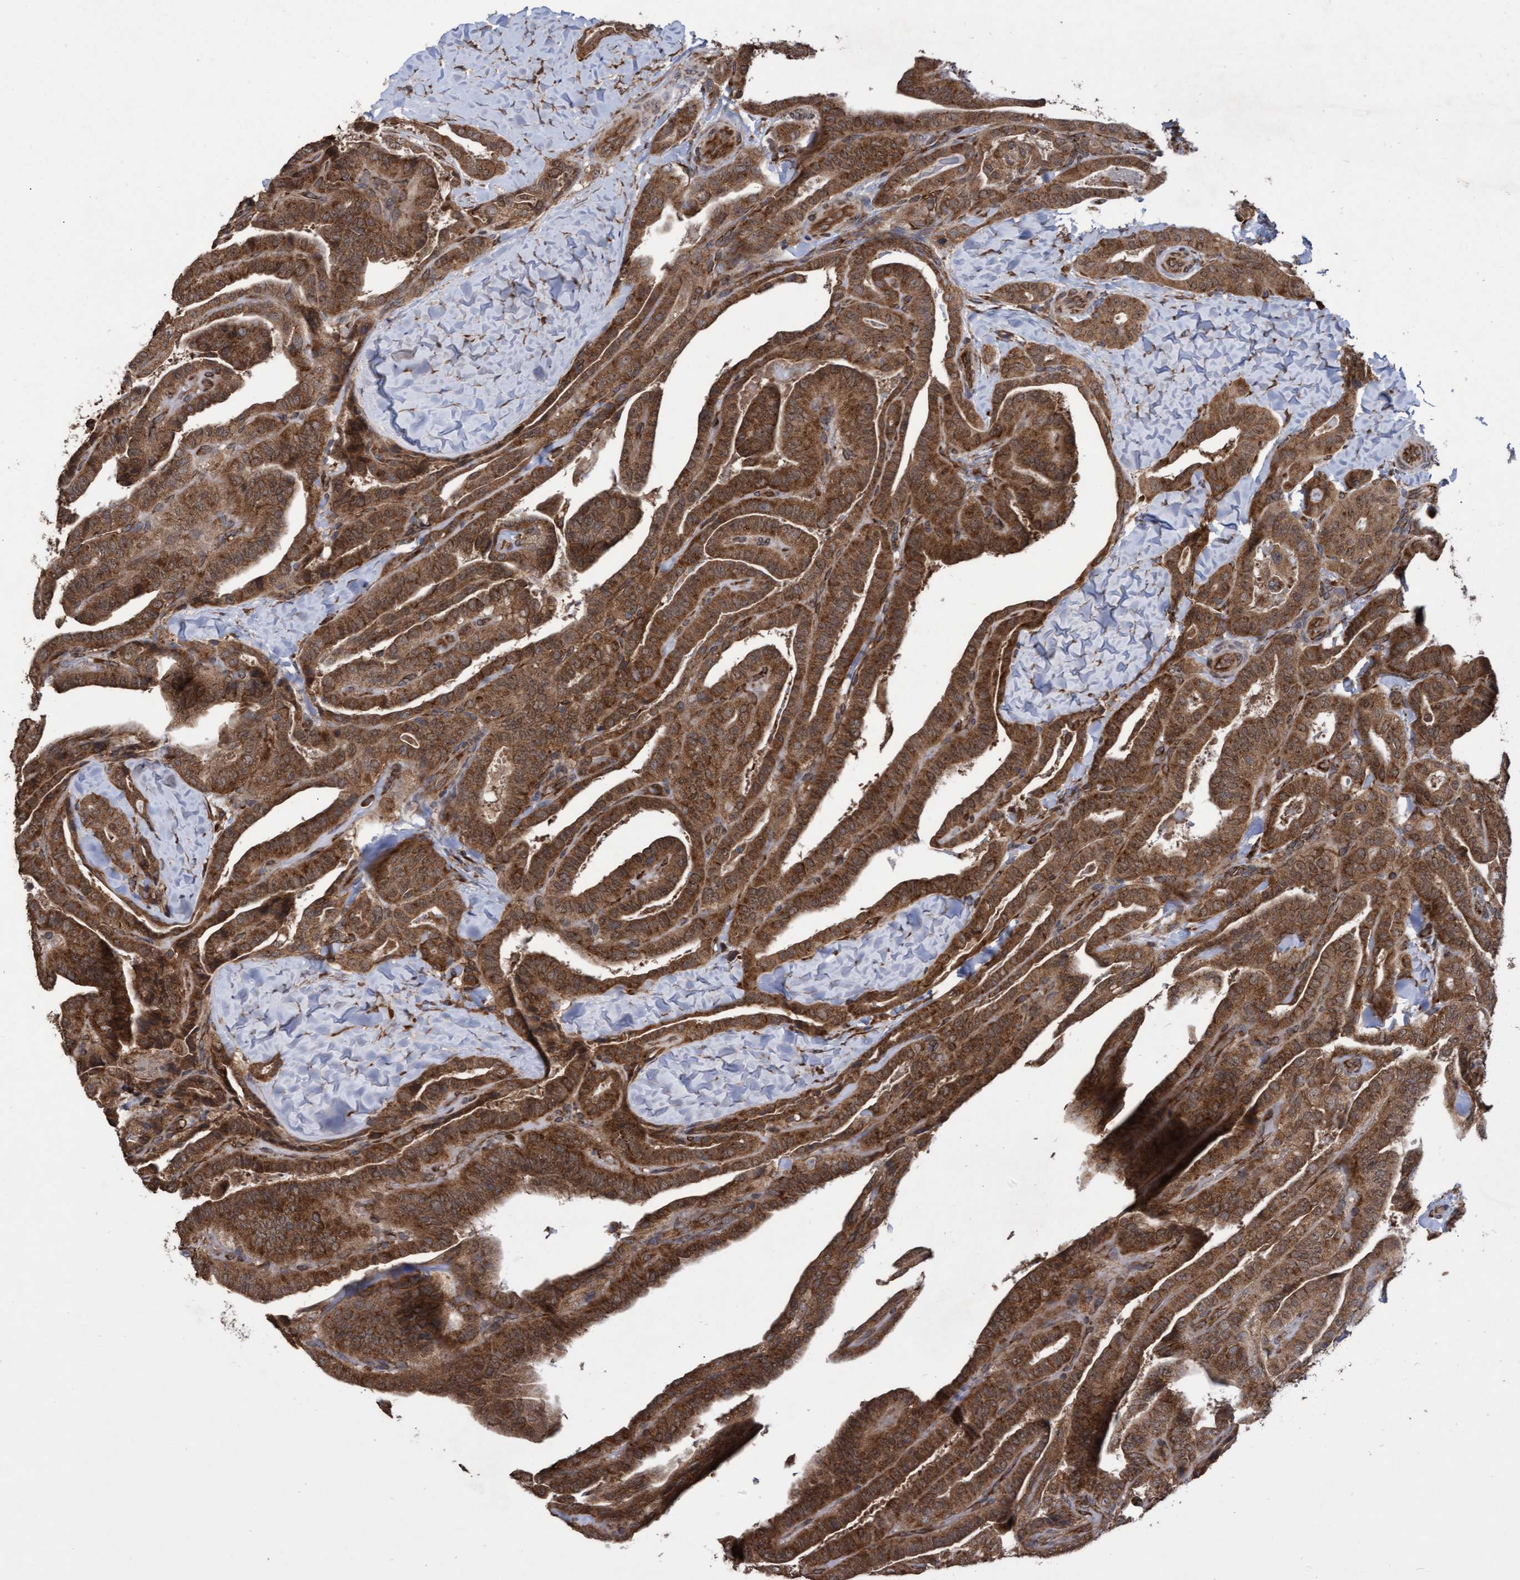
{"staining": {"intensity": "strong", "quantity": ">75%", "location": "cytoplasmic/membranous"}, "tissue": "thyroid cancer", "cell_type": "Tumor cells", "image_type": "cancer", "snomed": [{"axis": "morphology", "description": "Papillary adenocarcinoma, NOS"}, {"axis": "topography", "description": "Thyroid gland"}], "caption": "A micrograph of thyroid cancer (papillary adenocarcinoma) stained for a protein displays strong cytoplasmic/membranous brown staining in tumor cells. The staining is performed using DAB (3,3'-diaminobenzidine) brown chromogen to label protein expression. The nuclei are counter-stained blue using hematoxylin.", "gene": "ABCF2", "patient": {"sex": "male", "age": 77}}